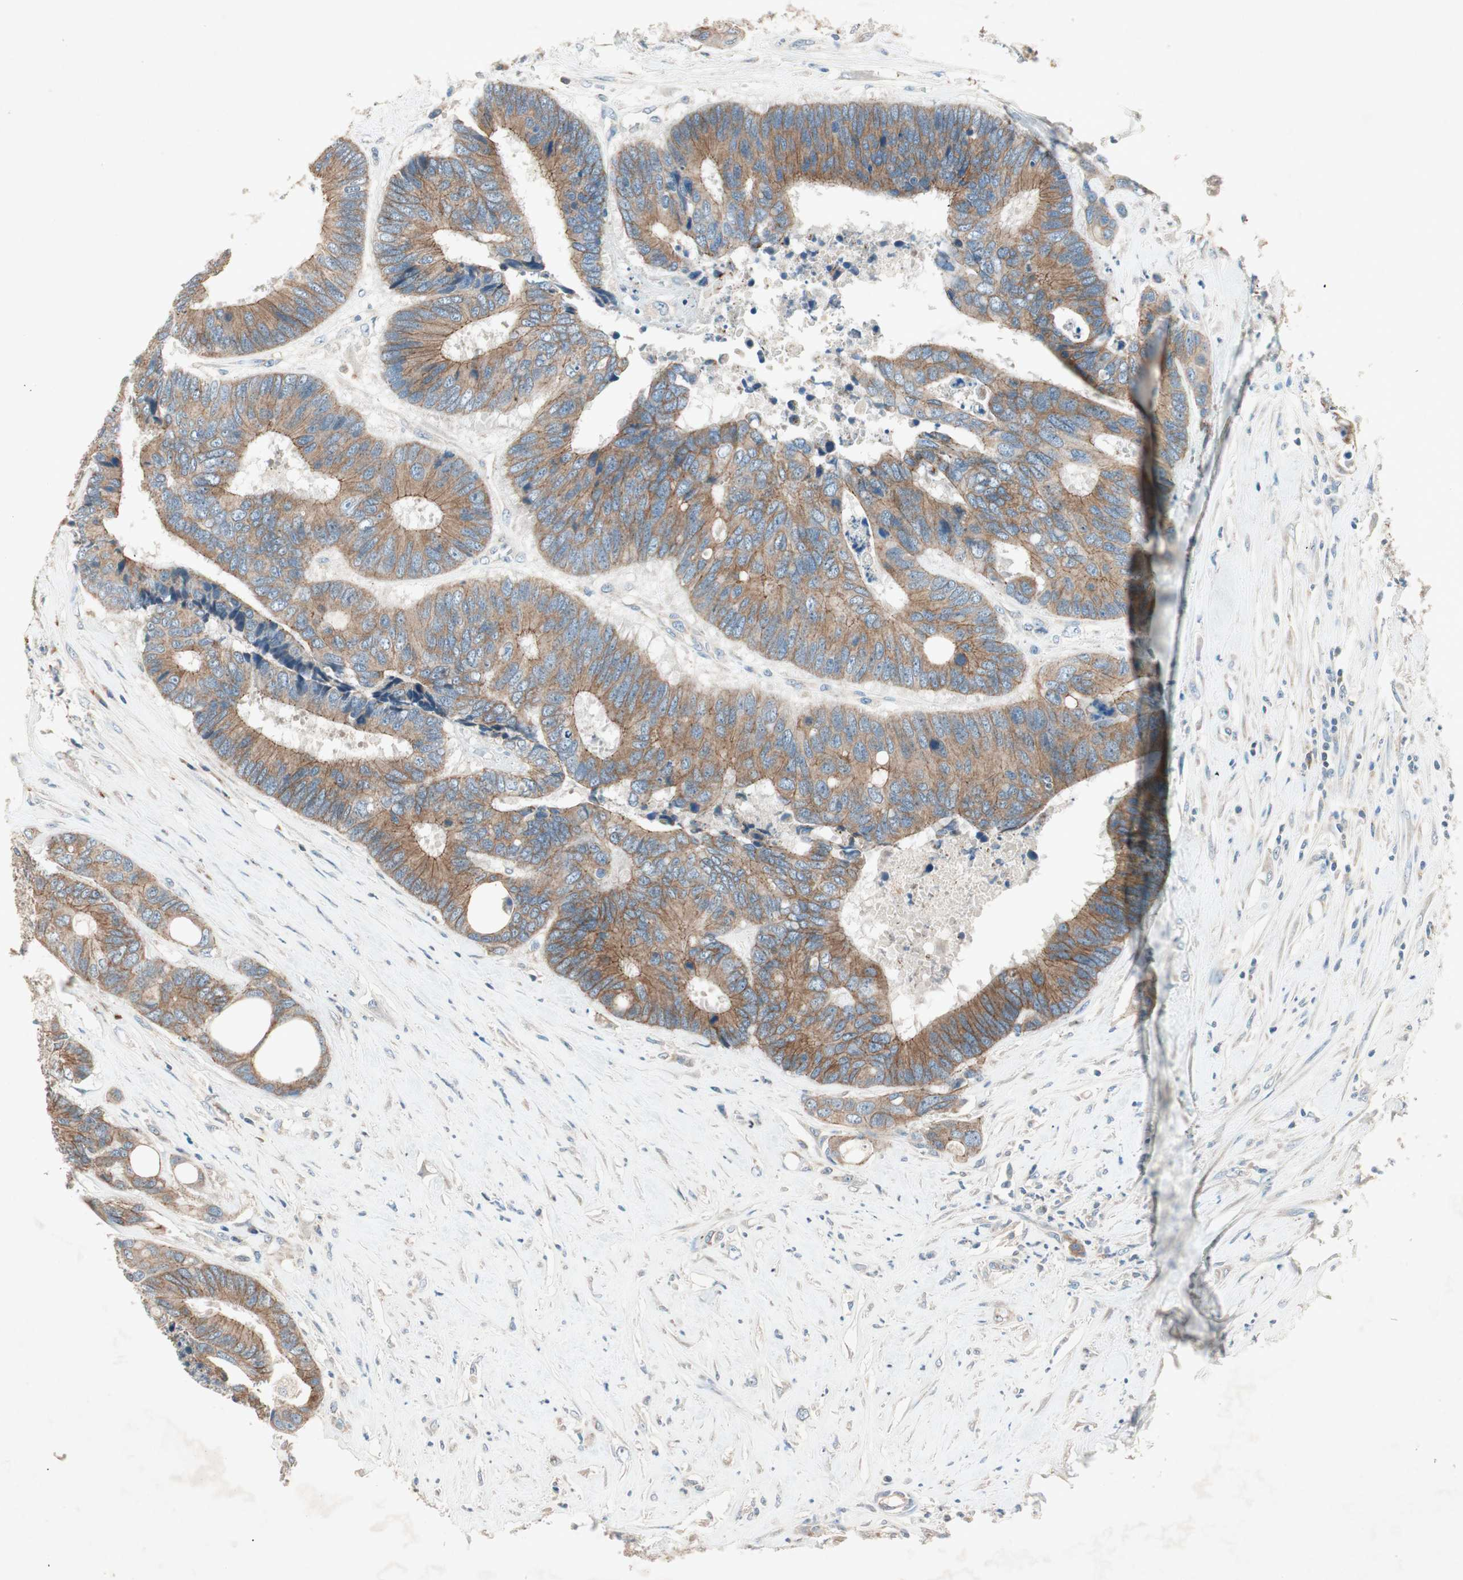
{"staining": {"intensity": "moderate", "quantity": ">75%", "location": "cytoplasmic/membranous"}, "tissue": "colorectal cancer", "cell_type": "Tumor cells", "image_type": "cancer", "snomed": [{"axis": "morphology", "description": "Adenocarcinoma, NOS"}, {"axis": "topography", "description": "Rectum"}], "caption": "Immunohistochemistry (IHC) staining of colorectal adenocarcinoma, which shows medium levels of moderate cytoplasmic/membranous expression in approximately >75% of tumor cells indicating moderate cytoplasmic/membranous protein positivity. The staining was performed using DAB (3,3'-diaminobenzidine) (brown) for protein detection and nuclei were counterstained in hematoxylin (blue).", "gene": "NKAIN1", "patient": {"sex": "male", "age": 55}}